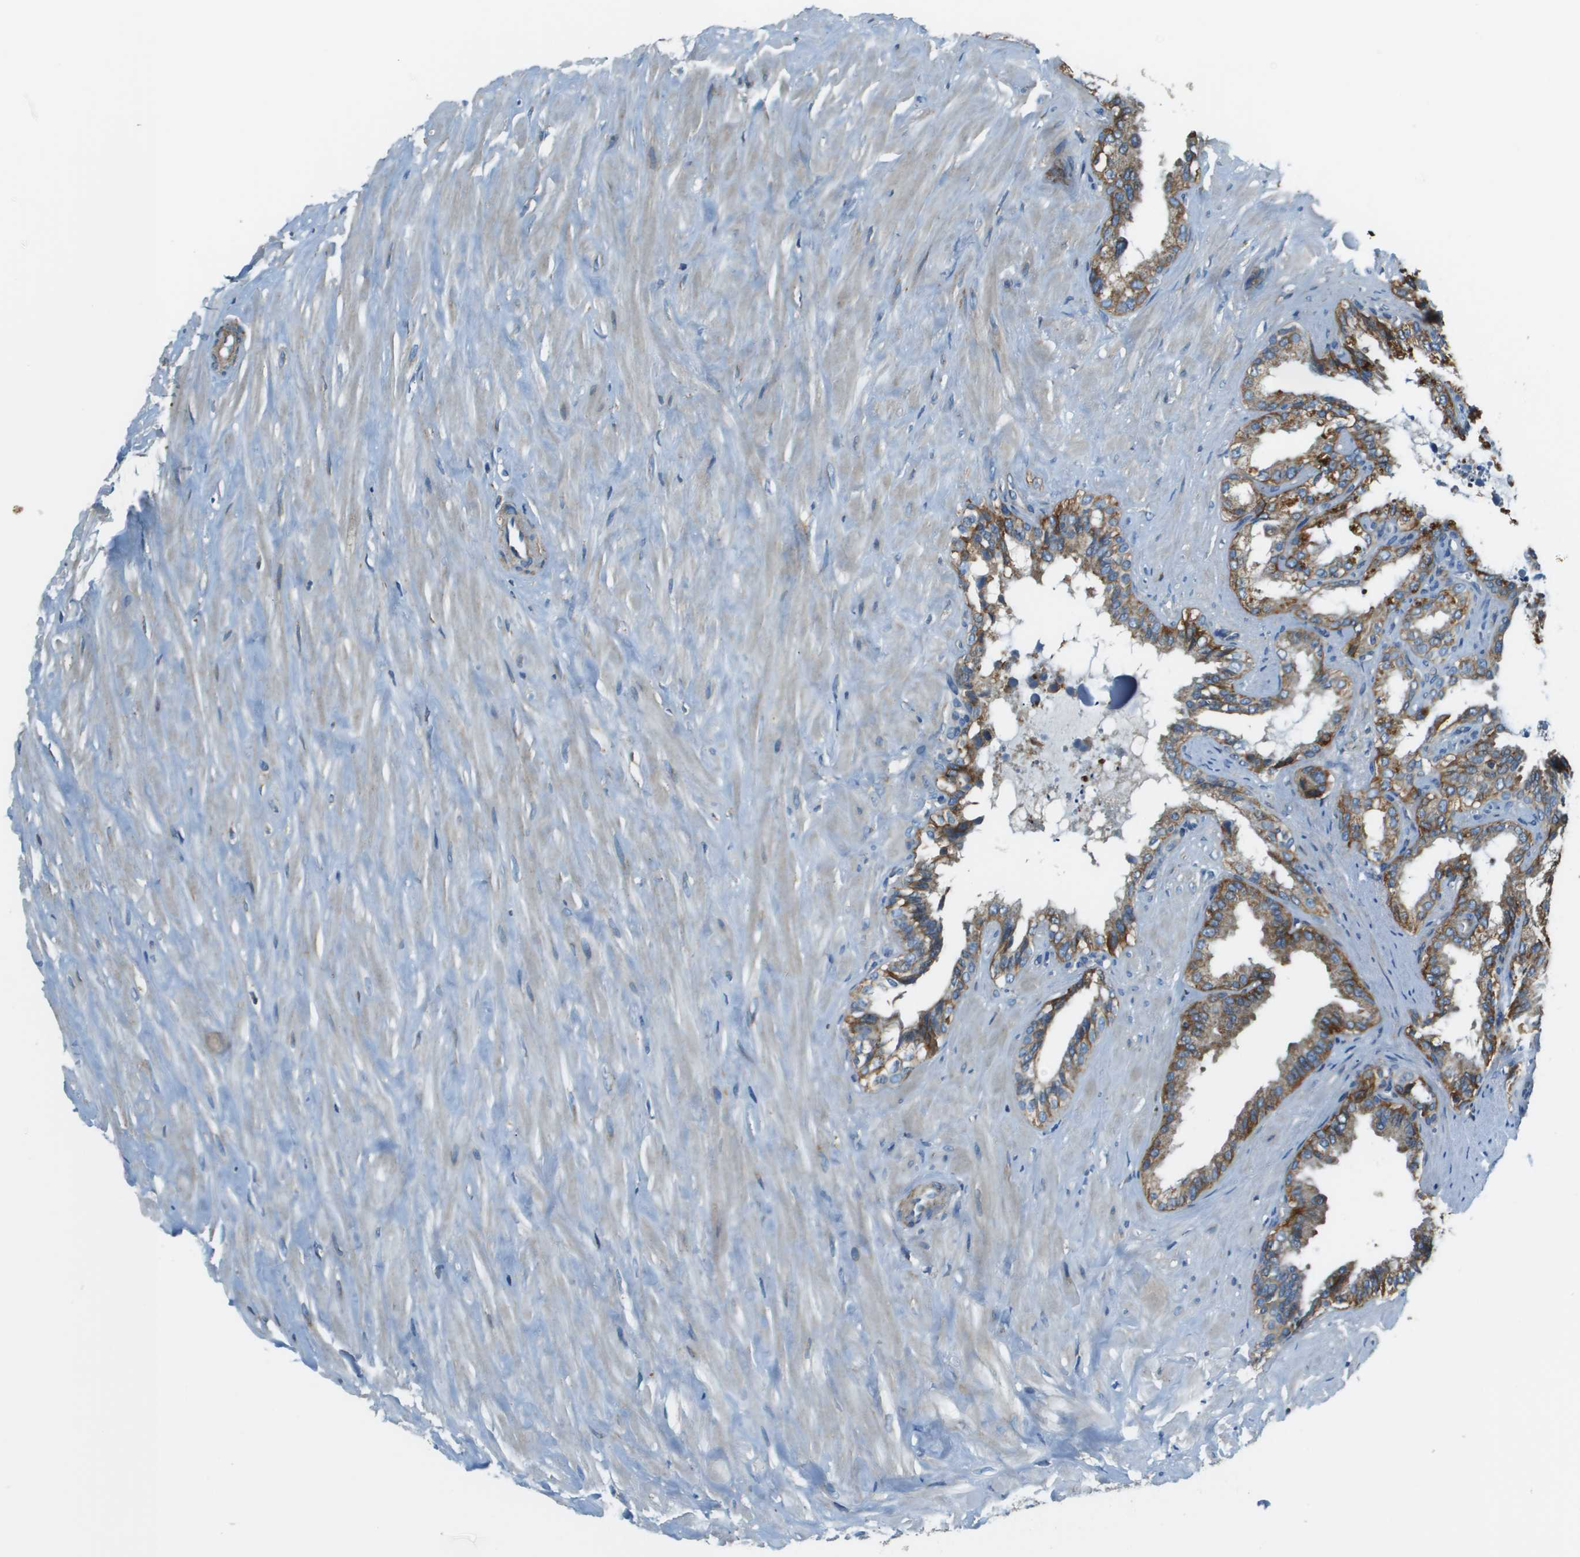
{"staining": {"intensity": "moderate", "quantity": ">75%", "location": "cytoplasmic/membranous"}, "tissue": "seminal vesicle", "cell_type": "Glandular cells", "image_type": "normal", "snomed": [{"axis": "morphology", "description": "Normal tissue, NOS"}, {"axis": "topography", "description": "Seminal veicle"}], "caption": "This photomicrograph shows benign seminal vesicle stained with IHC to label a protein in brown. The cytoplasmic/membranous of glandular cells show moderate positivity for the protein. Nuclei are counter-stained blue.", "gene": "TMEM51", "patient": {"sex": "male", "age": 64}}